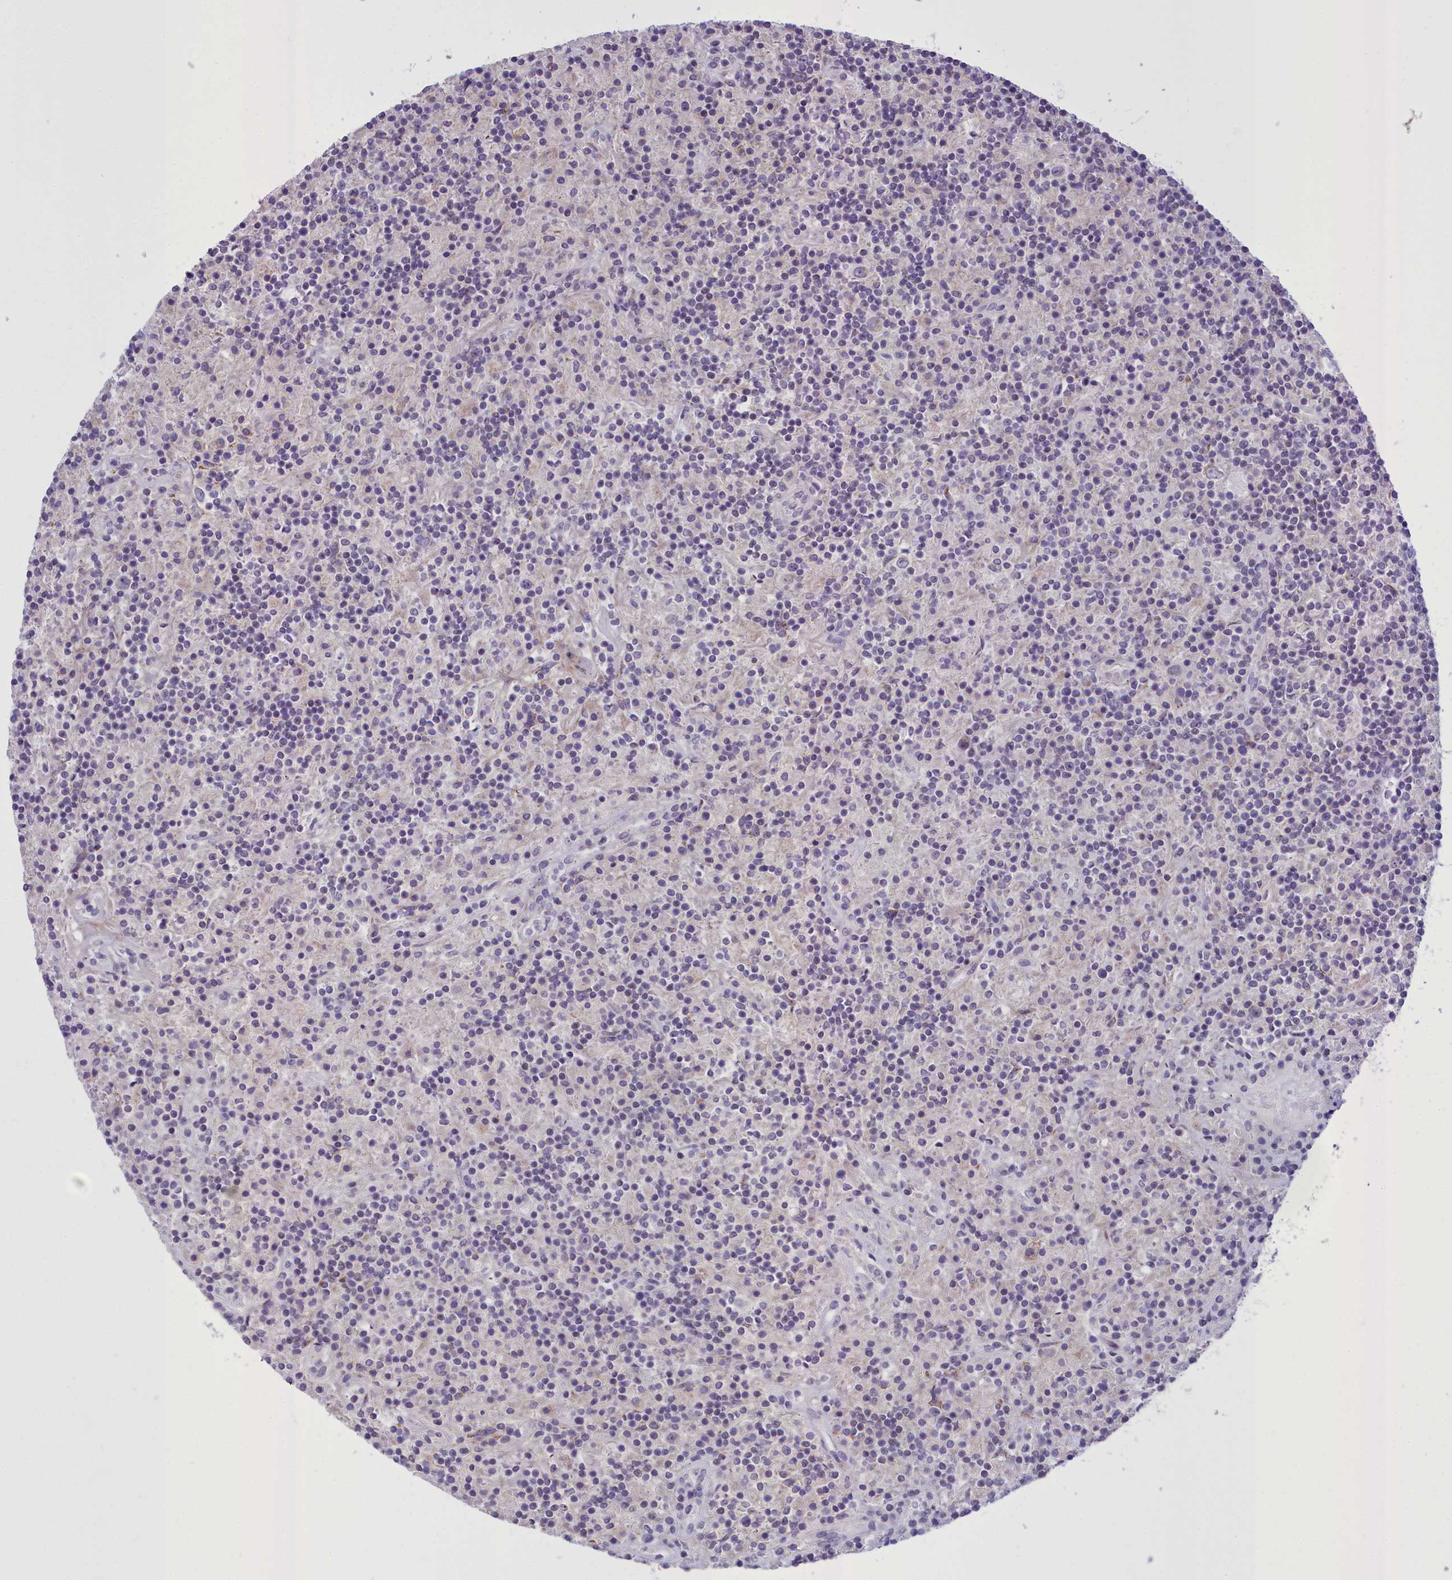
{"staining": {"intensity": "negative", "quantity": "none", "location": "none"}, "tissue": "lymphoma", "cell_type": "Tumor cells", "image_type": "cancer", "snomed": [{"axis": "morphology", "description": "Hodgkin's disease, NOS"}, {"axis": "topography", "description": "Lymph node"}], "caption": "This is an IHC micrograph of human Hodgkin's disease. There is no staining in tumor cells.", "gene": "B9D2", "patient": {"sex": "male", "age": 70}}